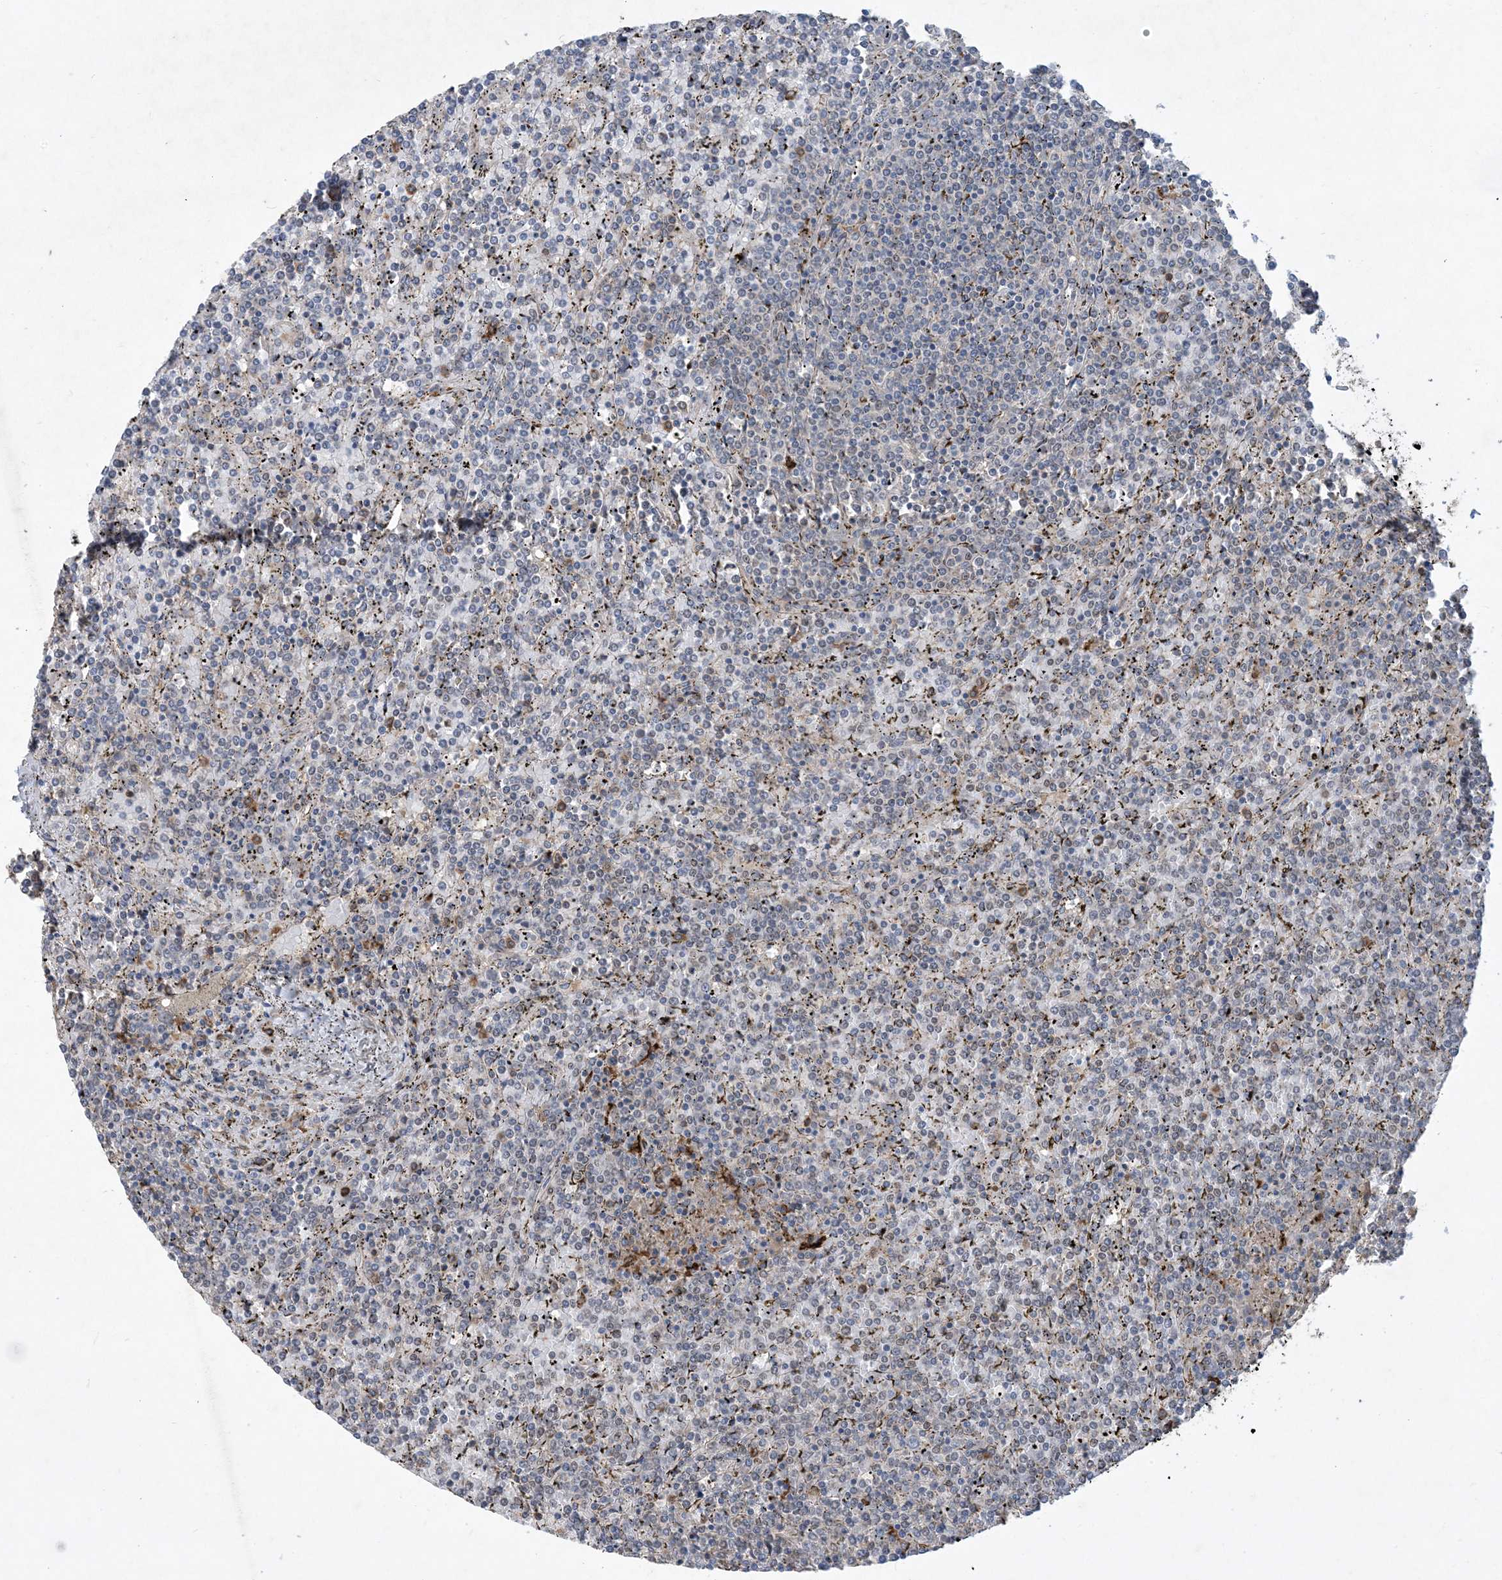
{"staining": {"intensity": "negative", "quantity": "none", "location": "none"}, "tissue": "lymphoma", "cell_type": "Tumor cells", "image_type": "cancer", "snomed": [{"axis": "morphology", "description": "Malignant lymphoma, non-Hodgkin's type, Low grade"}, {"axis": "topography", "description": "Spleen"}], "caption": "A high-resolution image shows immunohistochemistry staining of lymphoma, which reveals no significant positivity in tumor cells.", "gene": "MASP2", "patient": {"sex": "female", "age": 19}}